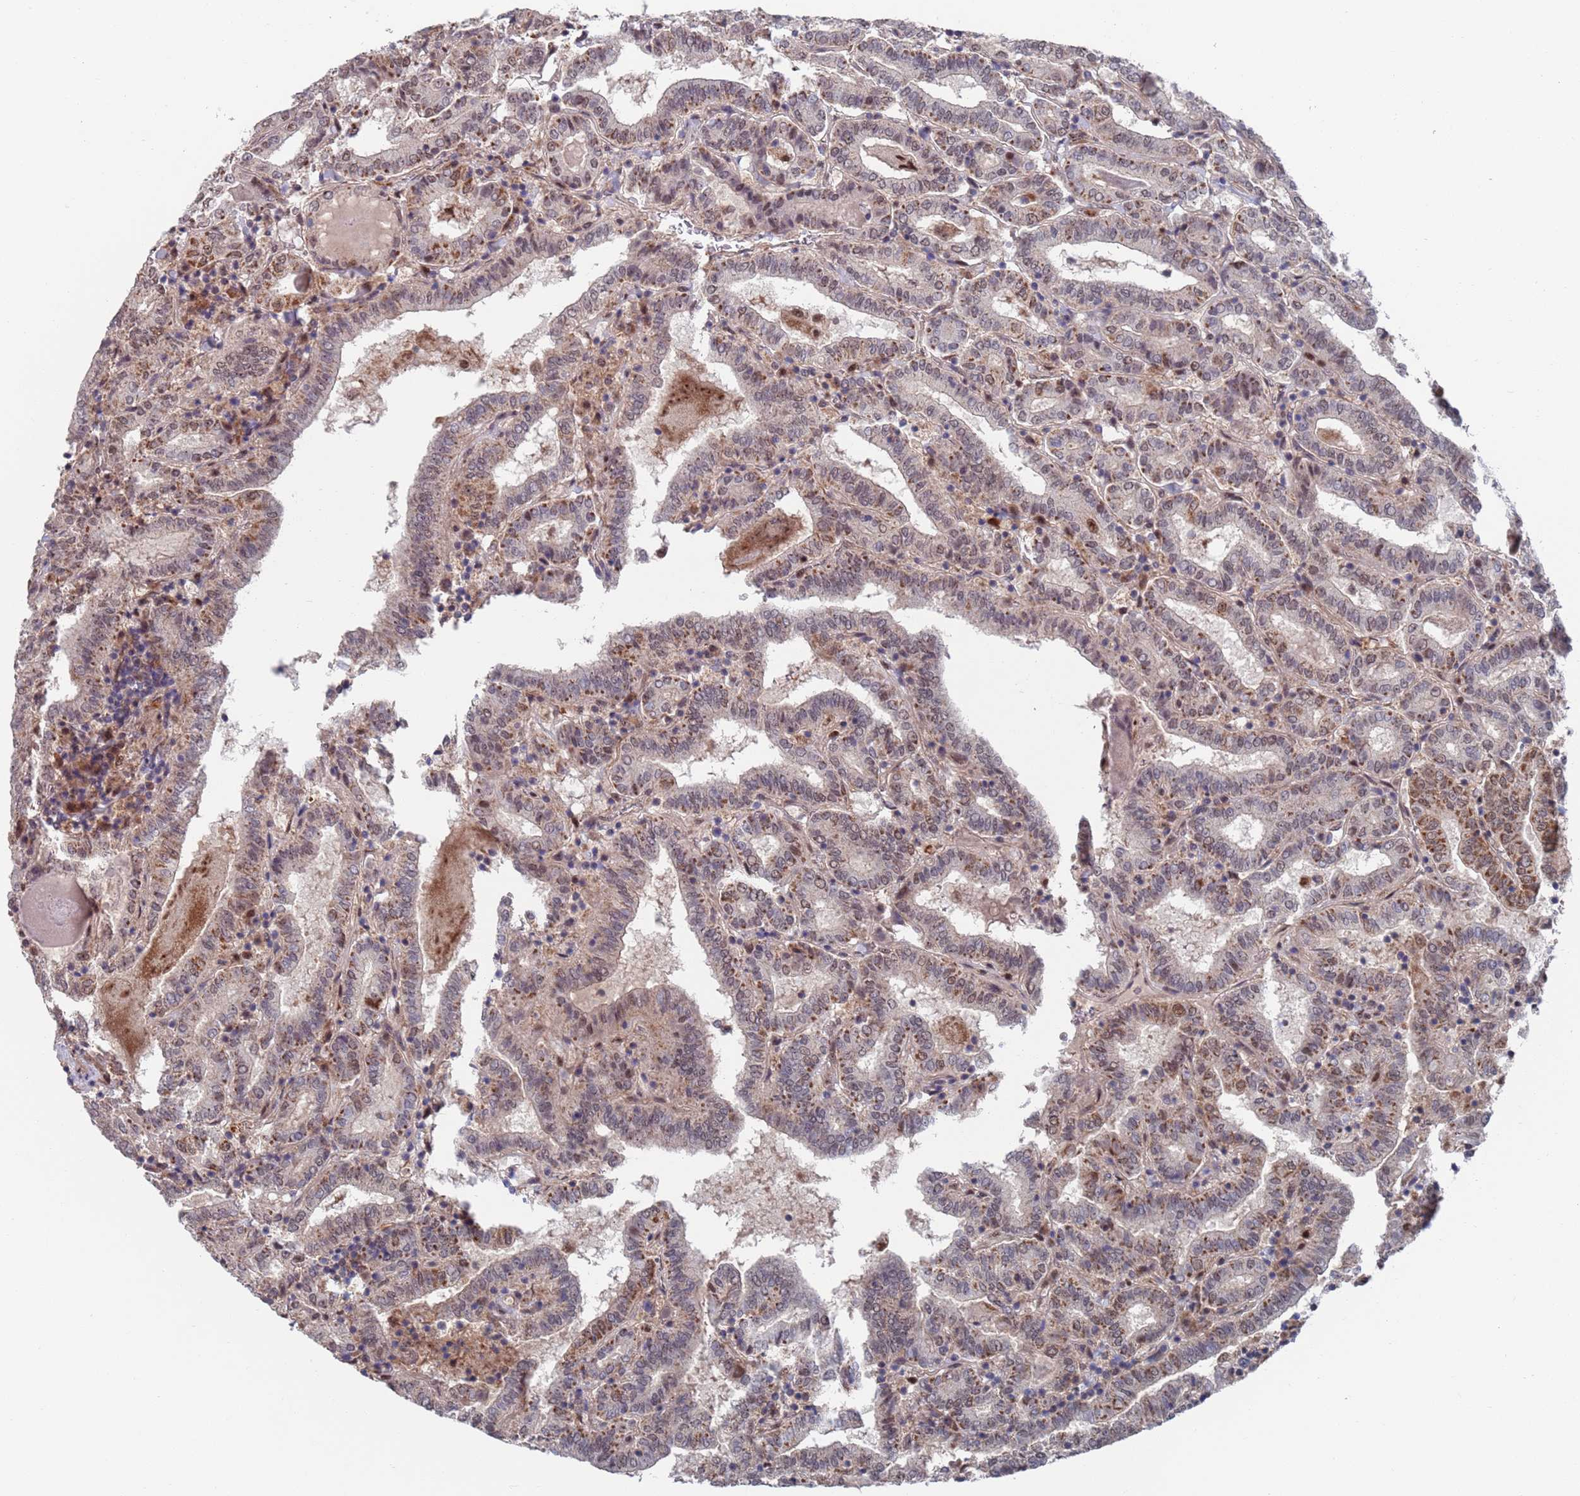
{"staining": {"intensity": "weak", "quantity": "<25%", "location": "cytoplasmic/membranous,nuclear"}, "tissue": "thyroid cancer", "cell_type": "Tumor cells", "image_type": "cancer", "snomed": [{"axis": "morphology", "description": "Papillary adenocarcinoma, NOS"}, {"axis": "topography", "description": "Thyroid gland"}], "caption": "An immunohistochemistry (IHC) histopathology image of thyroid cancer (papillary adenocarcinoma) is shown. There is no staining in tumor cells of thyroid cancer (papillary adenocarcinoma).", "gene": "RPP25", "patient": {"sex": "female", "age": 72}}